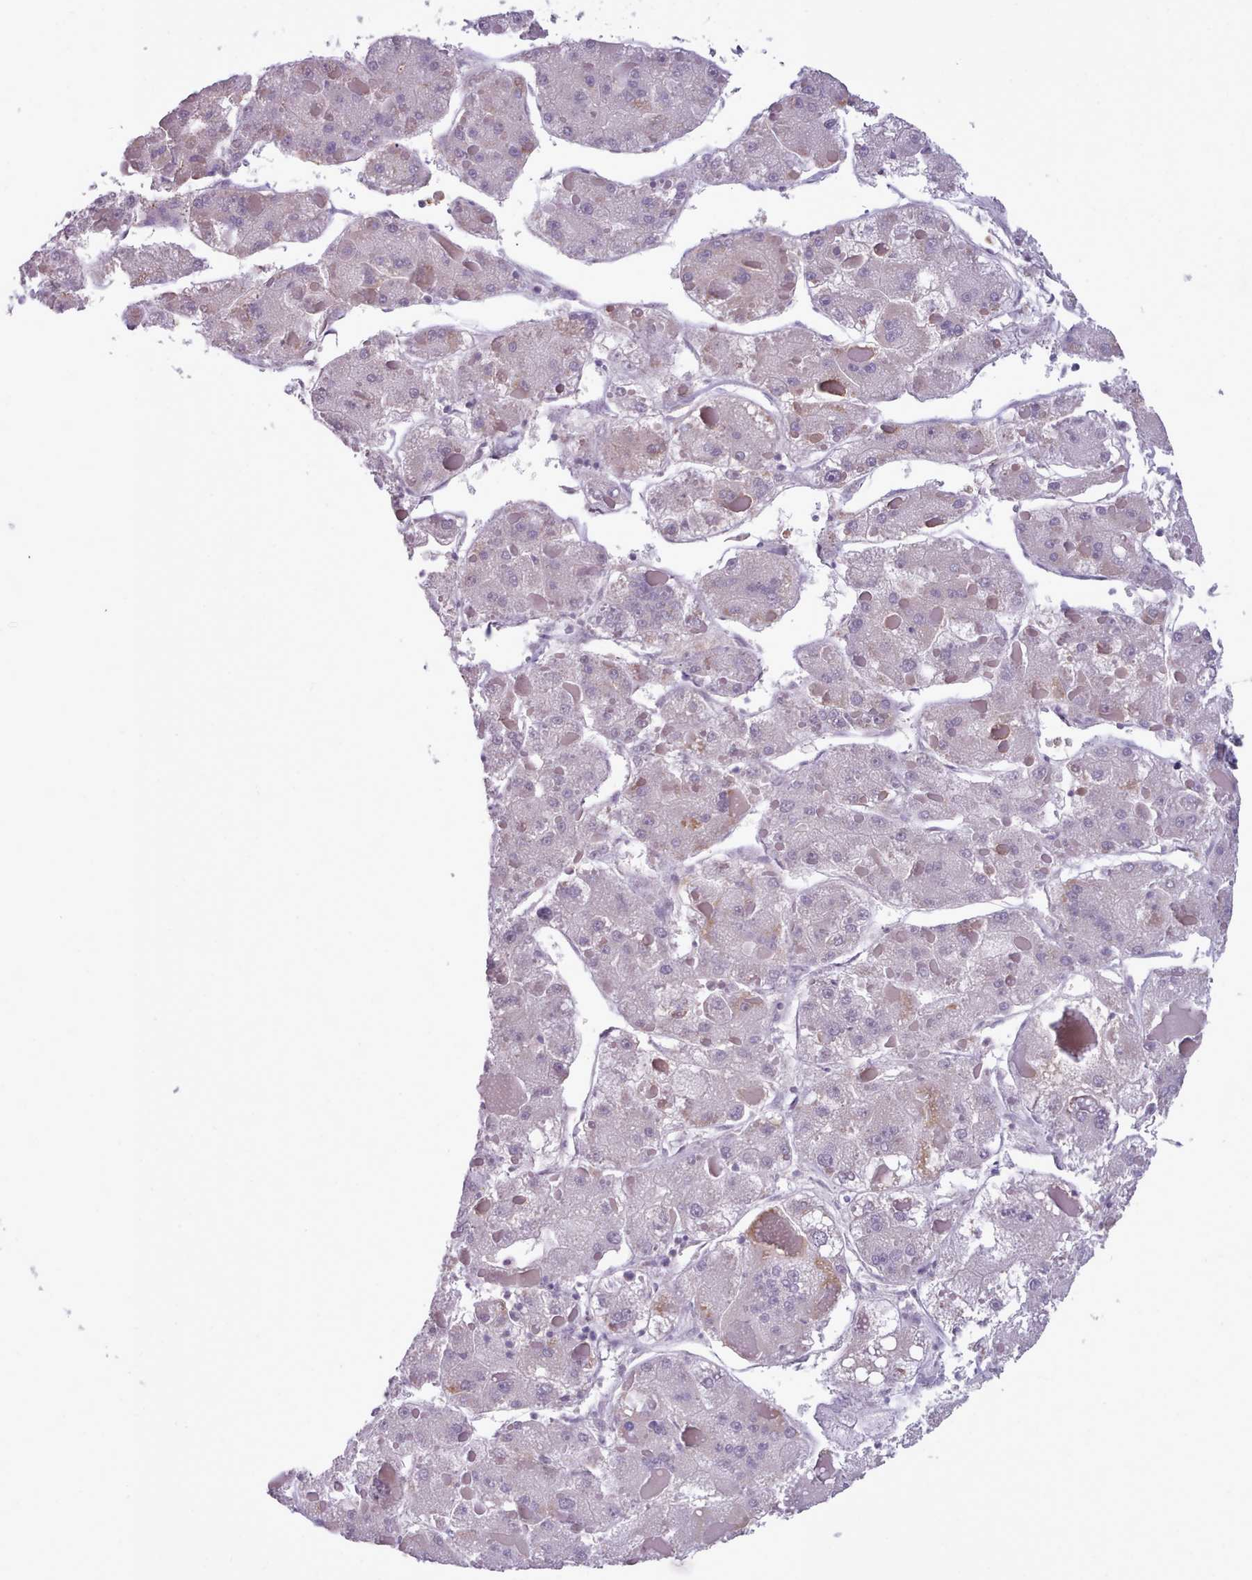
{"staining": {"intensity": "negative", "quantity": "none", "location": "none"}, "tissue": "liver cancer", "cell_type": "Tumor cells", "image_type": "cancer", "snomed": [{"axis": "morphology", "description": "Carcinoma, Hepatocellular, NOS"}, {"axis": "topography", "description": "Liver"}], "caption": "A micrograph of human hepatocellular carcinoma (liver) is negative for staining in tumor cells.", "gene": "KCTD16", "patient": {"sex": "female", "age": 73}}